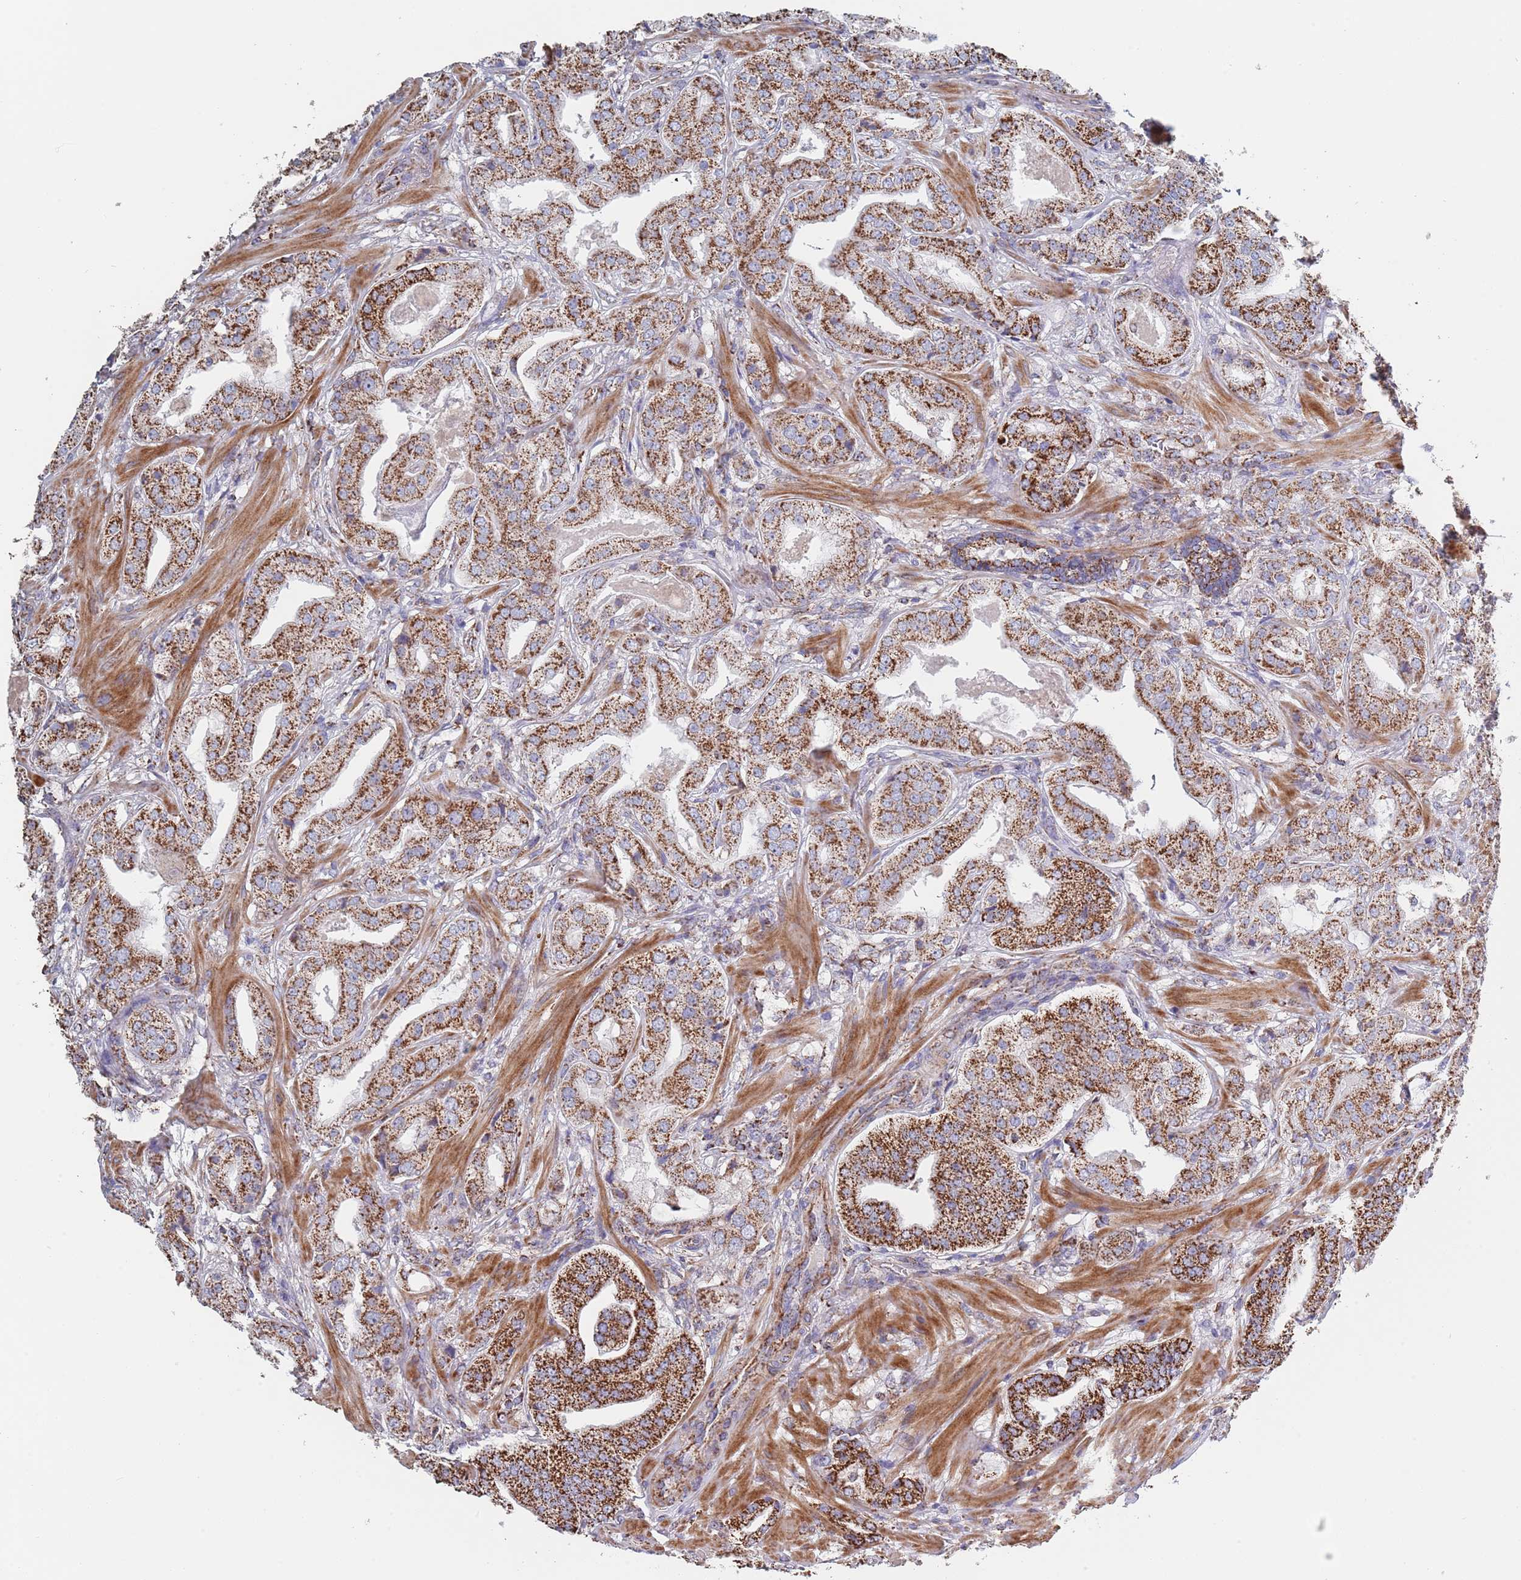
{"staining": {"intensity": "strong", "quantity": ">75%", "location": "cytoplasmic/membranous"}, "tissue": "prostate cancer", "cell_type": "Tumor cells", "image_type": "cancer", "snomed": [{"axis": "morphology", "description": "Adenocarcinoma, High grade"}, {"axis": "topography", "description": "Prostate"}], "caption": "A brown stain highlights strong cytoplasmic/membranous staining of a protein in prostate cancer (adenocarcinoma (high-grade)) tumor cells. (brown staining indicates protein expression, while blue staining denotes nuclei).", "gene": "PGP", "patient": {"sex": "male", "age": 63}}